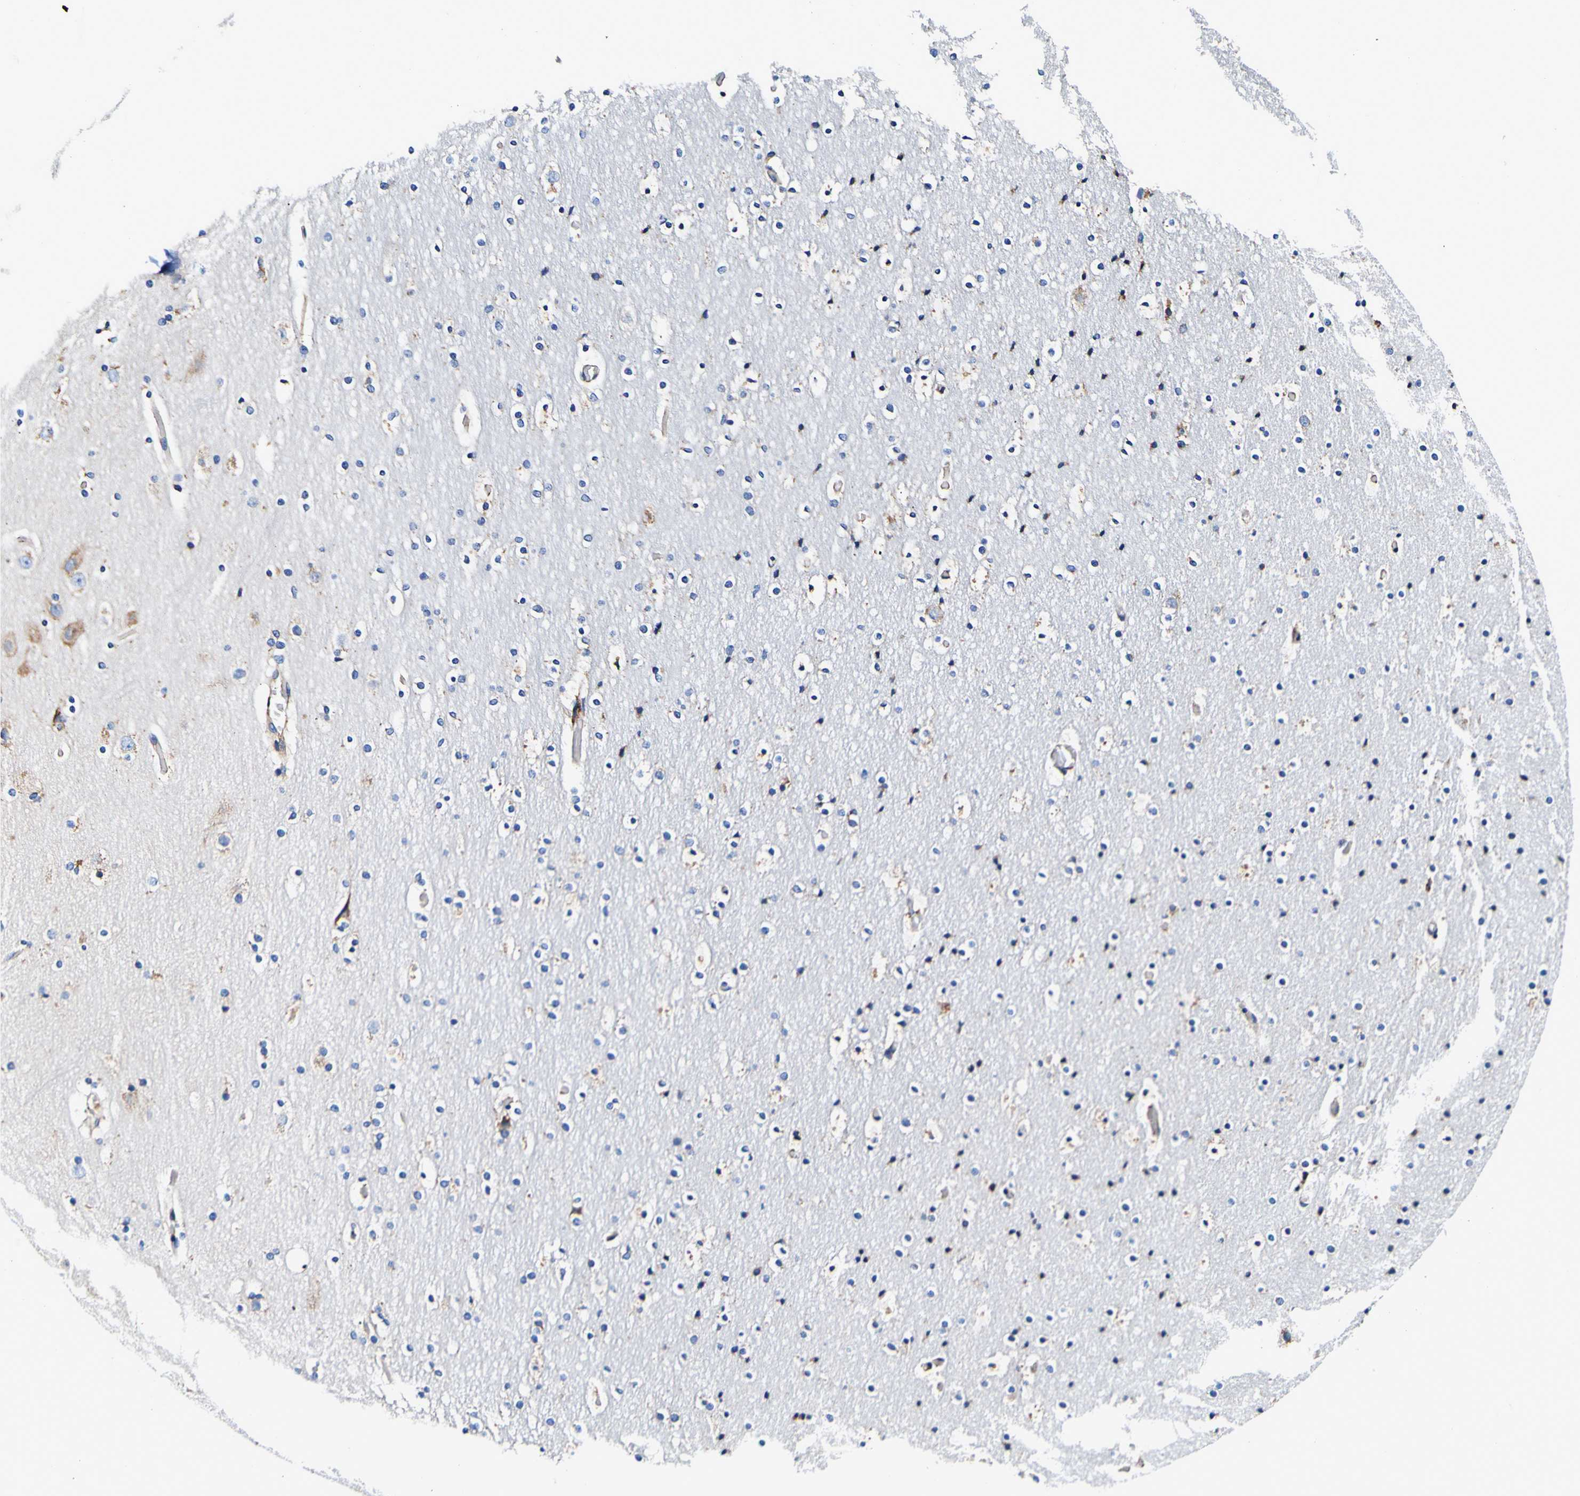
{"staining": {"intensity": "moderate", "quantity": "<25%", "location": "cytoplasmic/membranous"}, "tissue": "cerebral cortex", "cell_type": "Endothelial cells", "image_type": "normal", "snomed": [{"axis": "morphology", "description": "Normal tissue, NOS"}, {"axis": "topography", "description": "Cerebral cortex"}], "caption": "Brown immunohistochemical staining in benign cerebral cortex reveals moderate cytoplasmic/membranous expression in about <25% of endothelial cells.", "gene": "P4HB", "patient": {"sex": "male", "age": 57}}